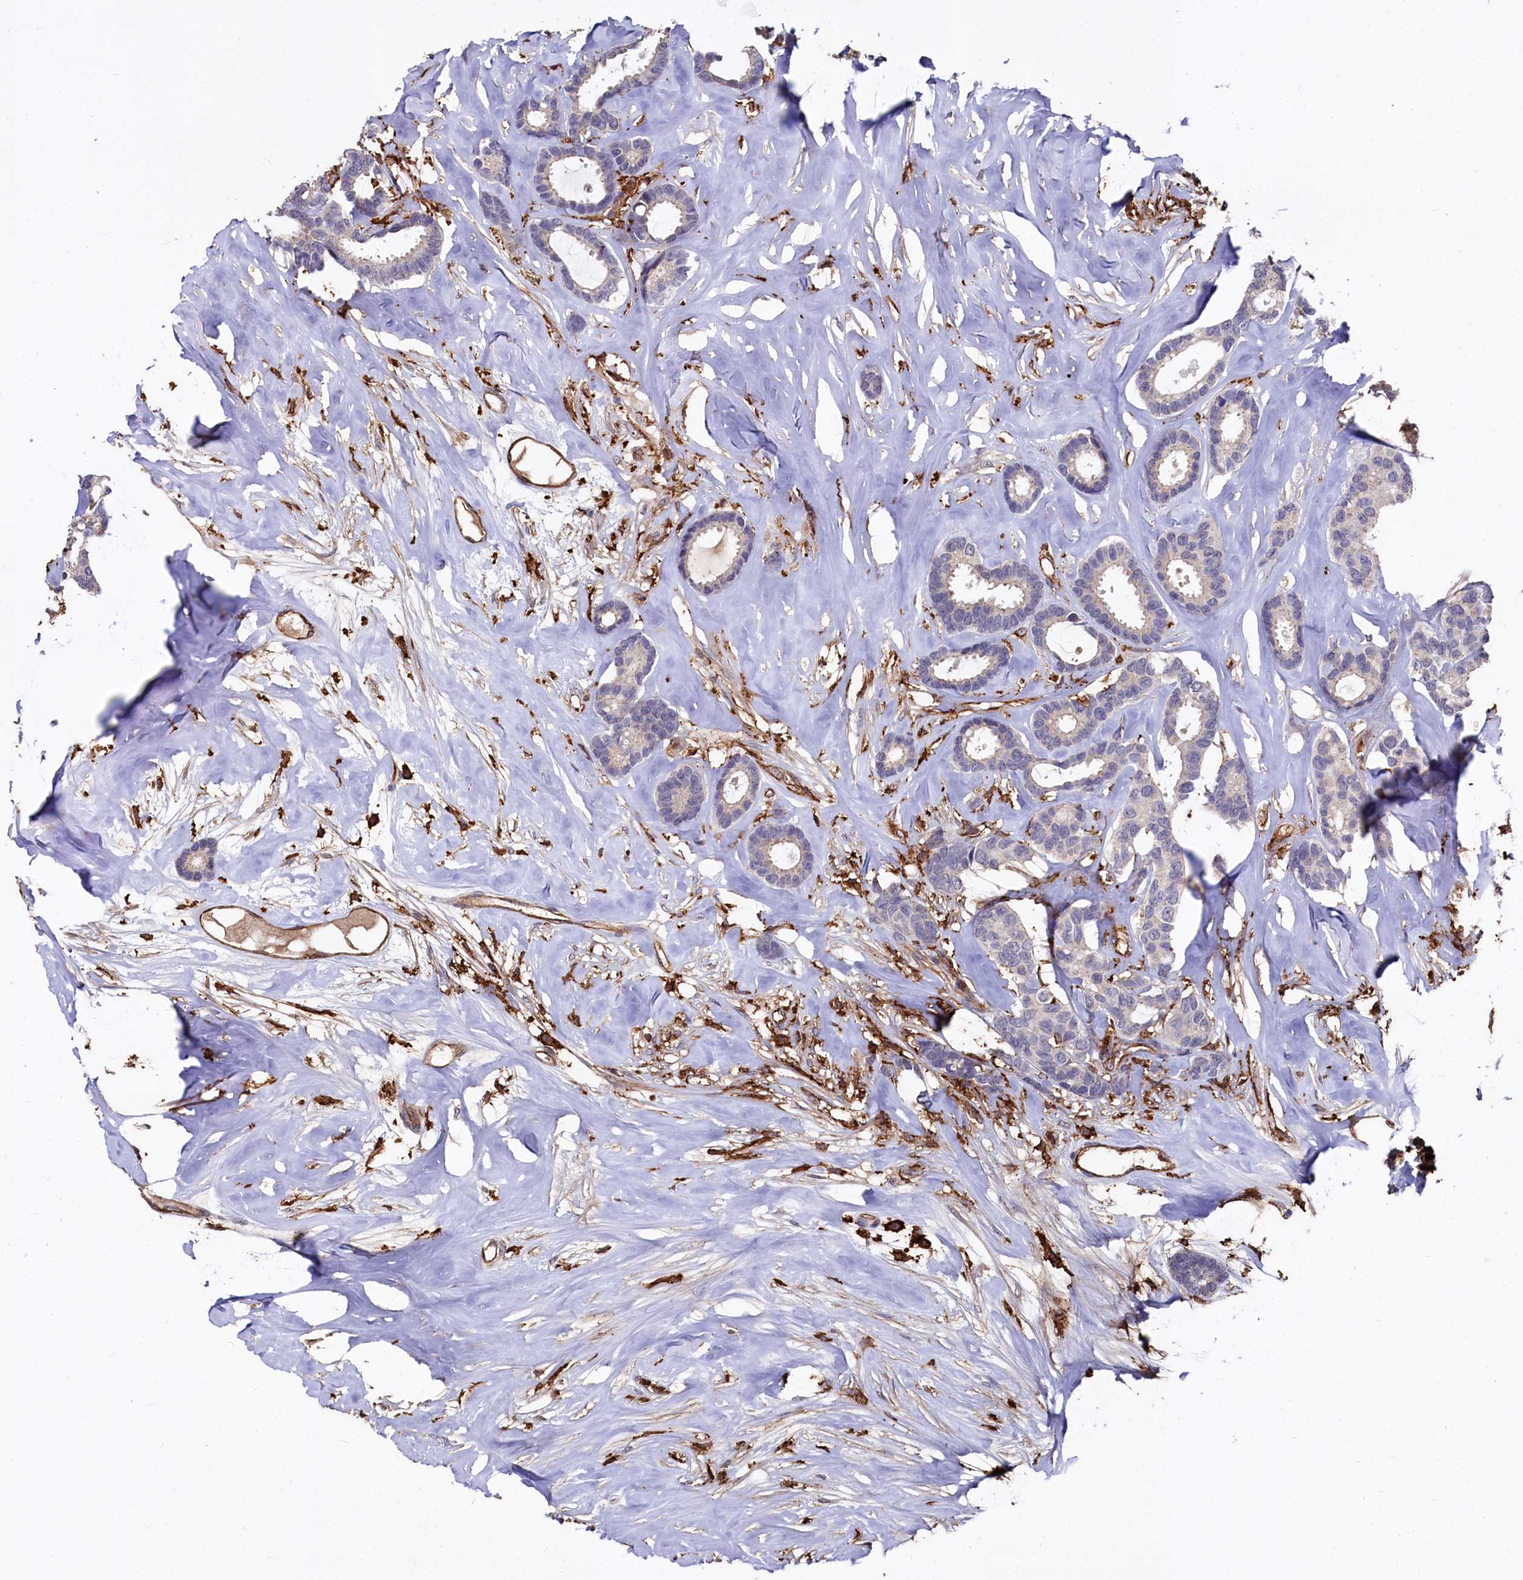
{"staining": {"intensity": "negative", "quantity": "none", "location": "none"}, "tissue": "breast cancer", "cell_type": "Tumor cells", "image_type": "cancer", "snomed": [{"axis": "morphology", "description": "Duct carcinoma"}, {"axis": "topography", "description": "Breast"}], "caption": "Tumor cells show no significant expression in breast cancer.", "gene": "PLEKHO2", "patient": {"sex": "female", "age": 87}}